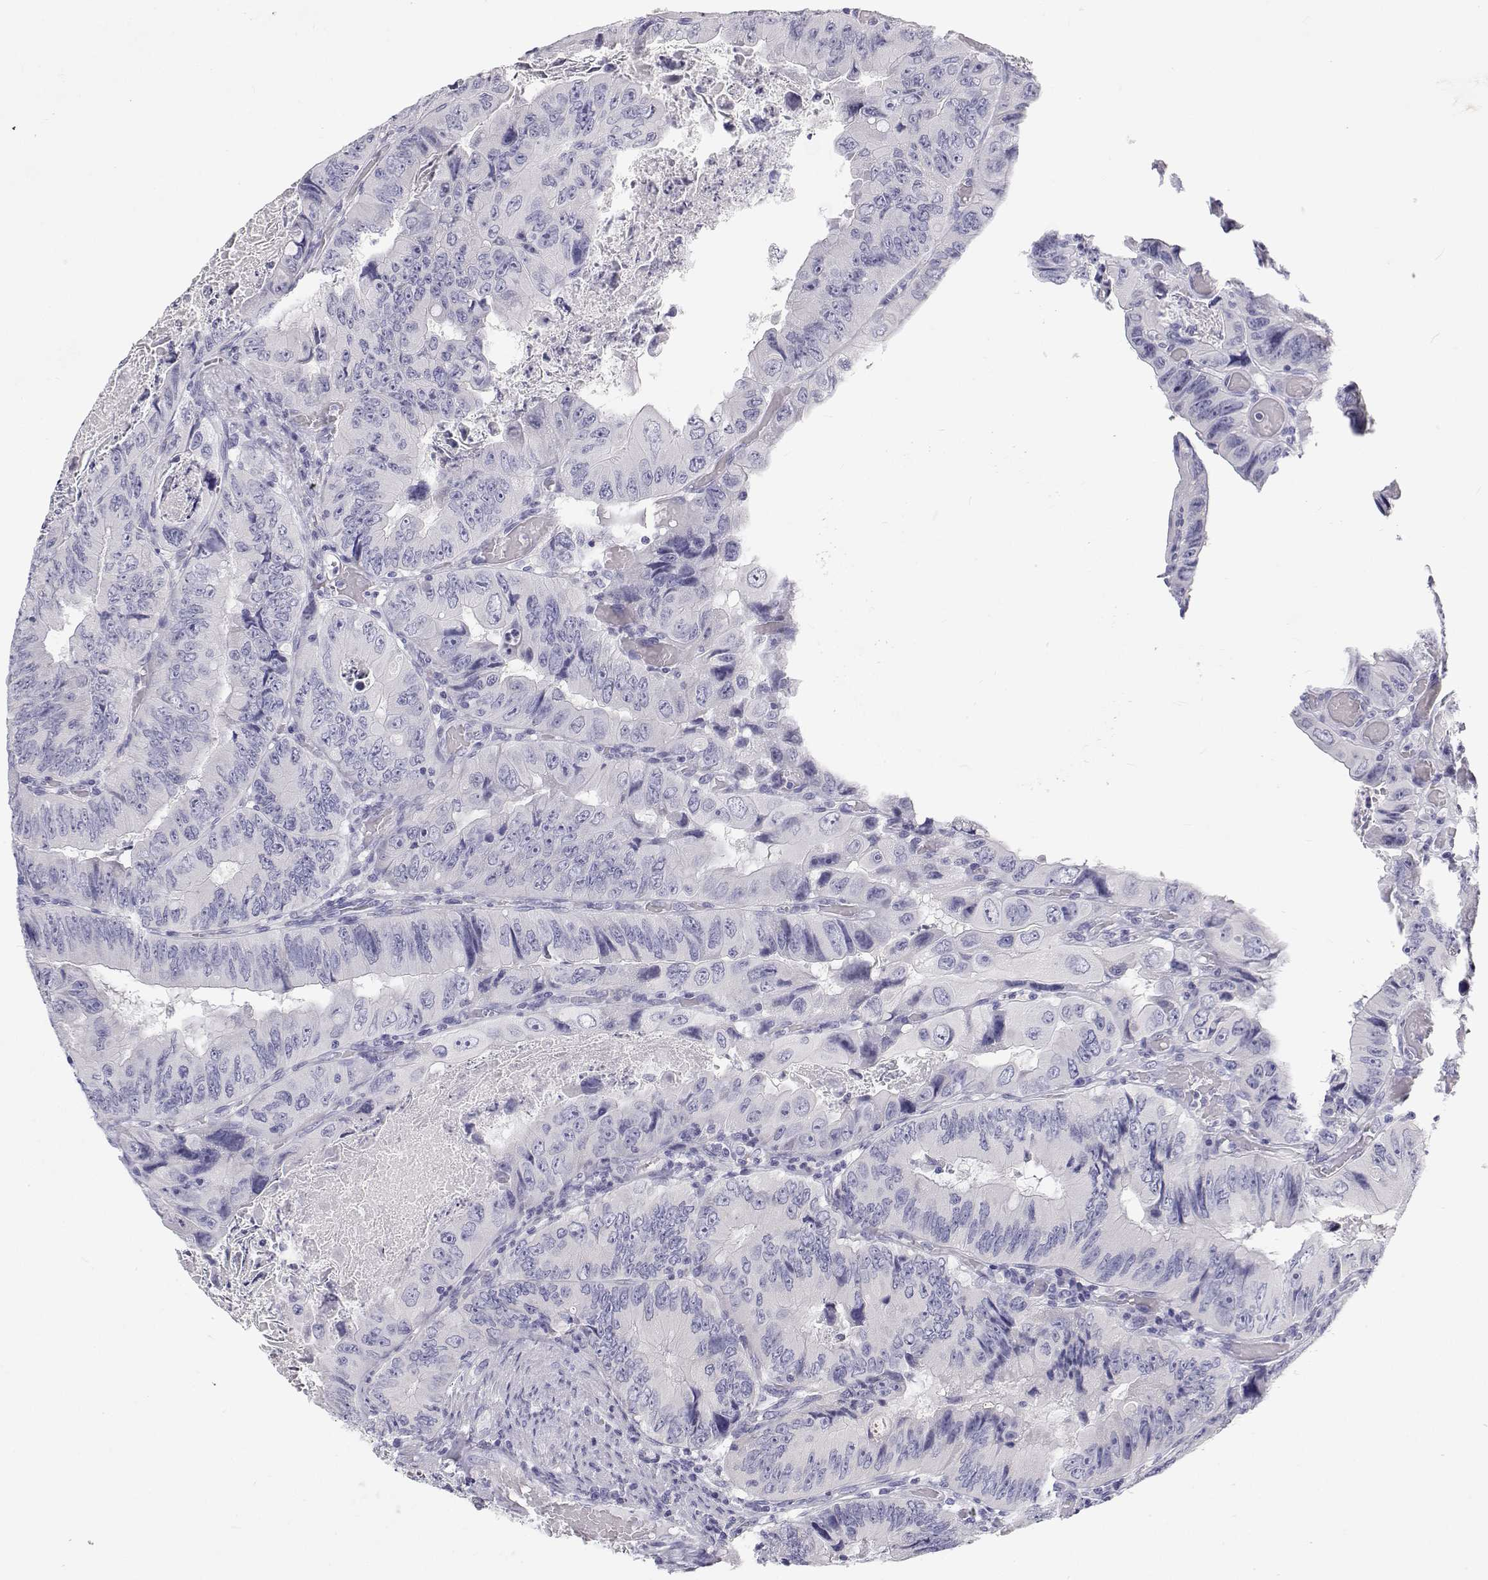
{"staining": {"intensity": "negative", "quantity": "none", "location": "none"}, "tissue": "colorectal cancer", "cell_type": "Tumor cells", "image_type": "cancer", "snomed": [{"axis": "morphology", "description": "Adenocarcinoma, NOS"}, {"axis": "topography", "description": "Colon"}], "caption": "A histopathology image of human adenocarcinoma (colorectal) is negative for staining in tumor cells.", "gene": "TTN", "patient": {"sex": "female", "age": 84}}